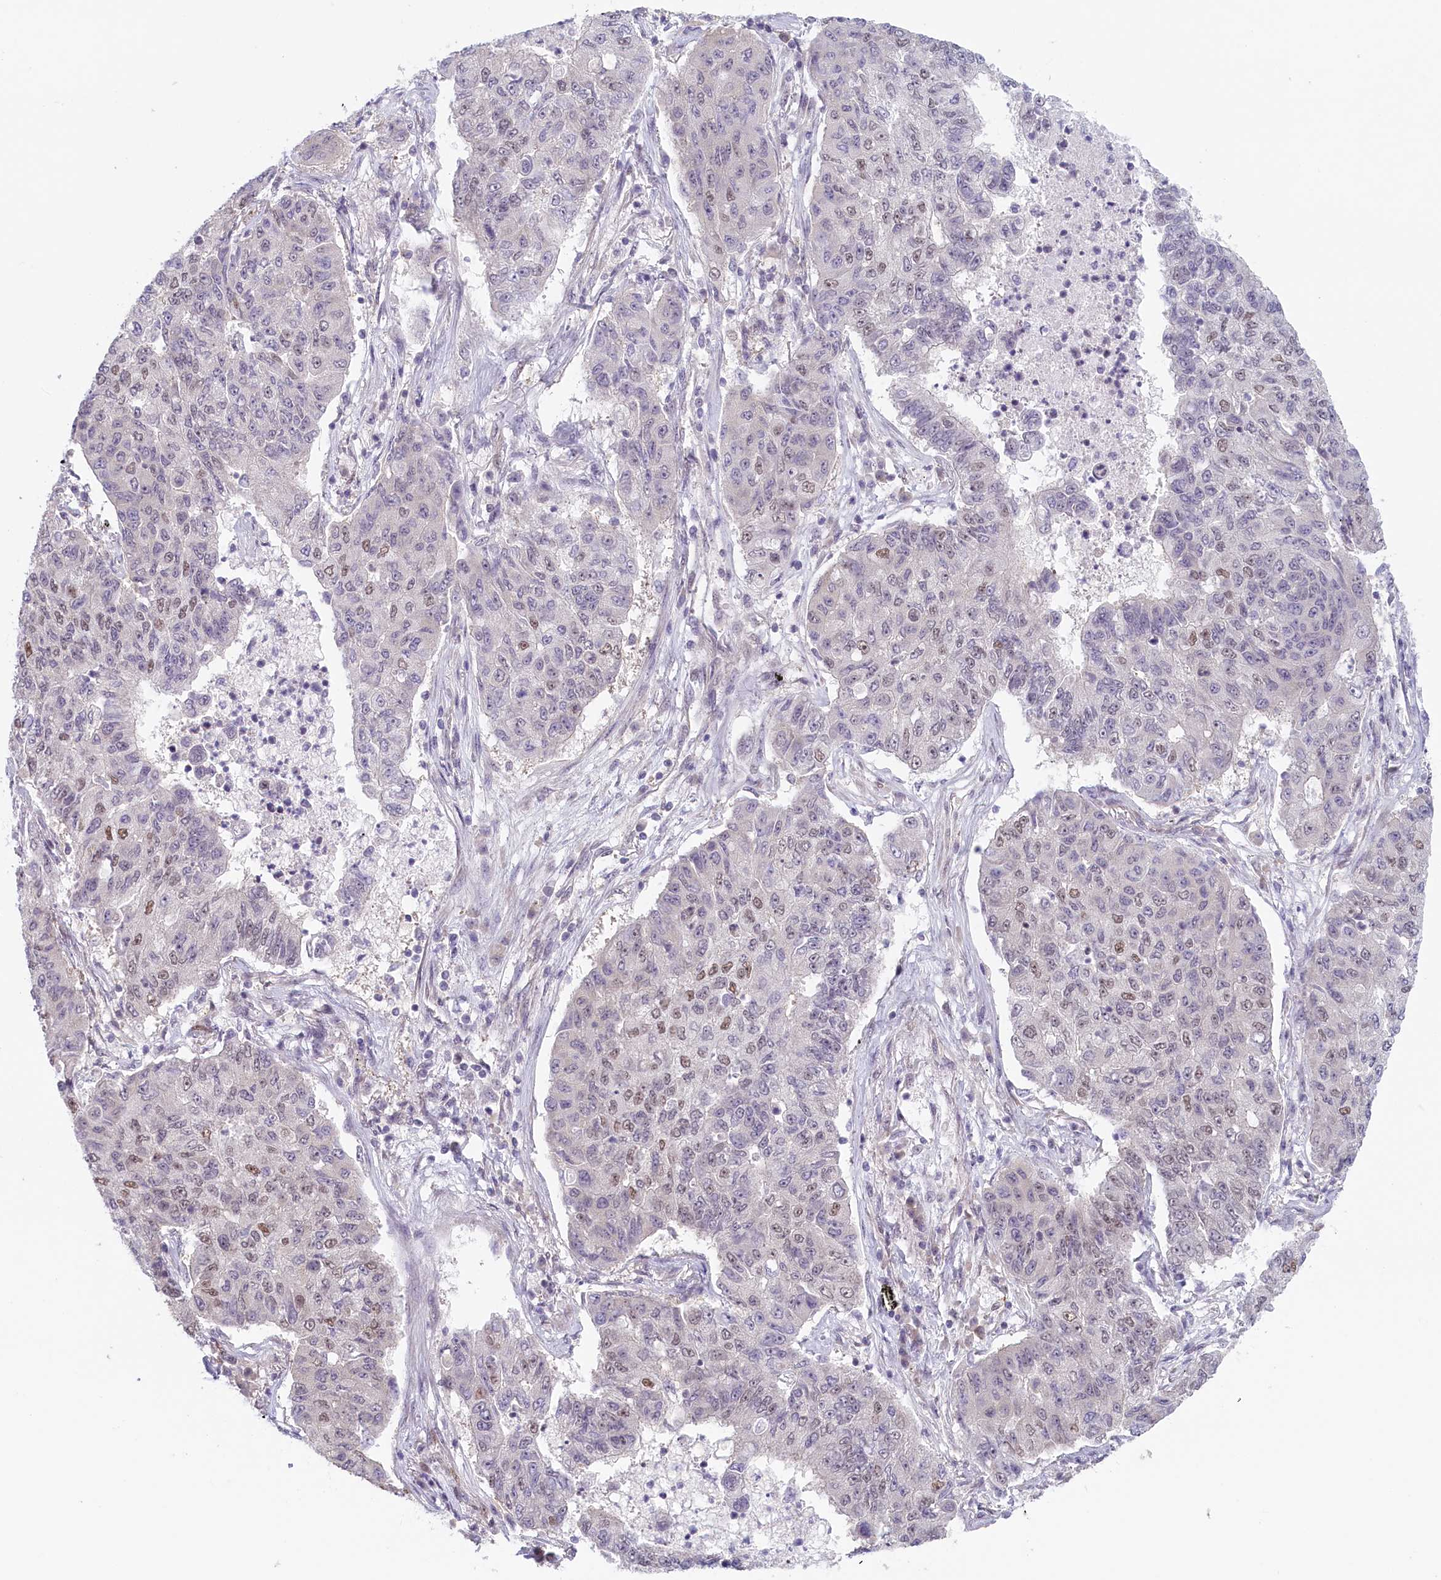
{"staining": {"intensity": "moderate", "quantity": "<25%", "location": "nuclear"}, "tissue": "lung cancer", "cell_type": "Tumor cells", "image_type": "cancer", "snomed": [{"axis": "morphology", "description": "Squamous cell carcinoma, NOS"}, {"axis": "topography", "description": "Lung"}], "caption": "Lung cancer (squamous cell carcinoma) was stained to show a protein in brown. There is low levels of moderate nuclear positivity in about <25% of tumor cells. Immunohistochemistry stains the protein of interest in brown and the nuclei are stained blue.", "gene": "C19orf44", "patient": {"sex": "male", "age": 74}}